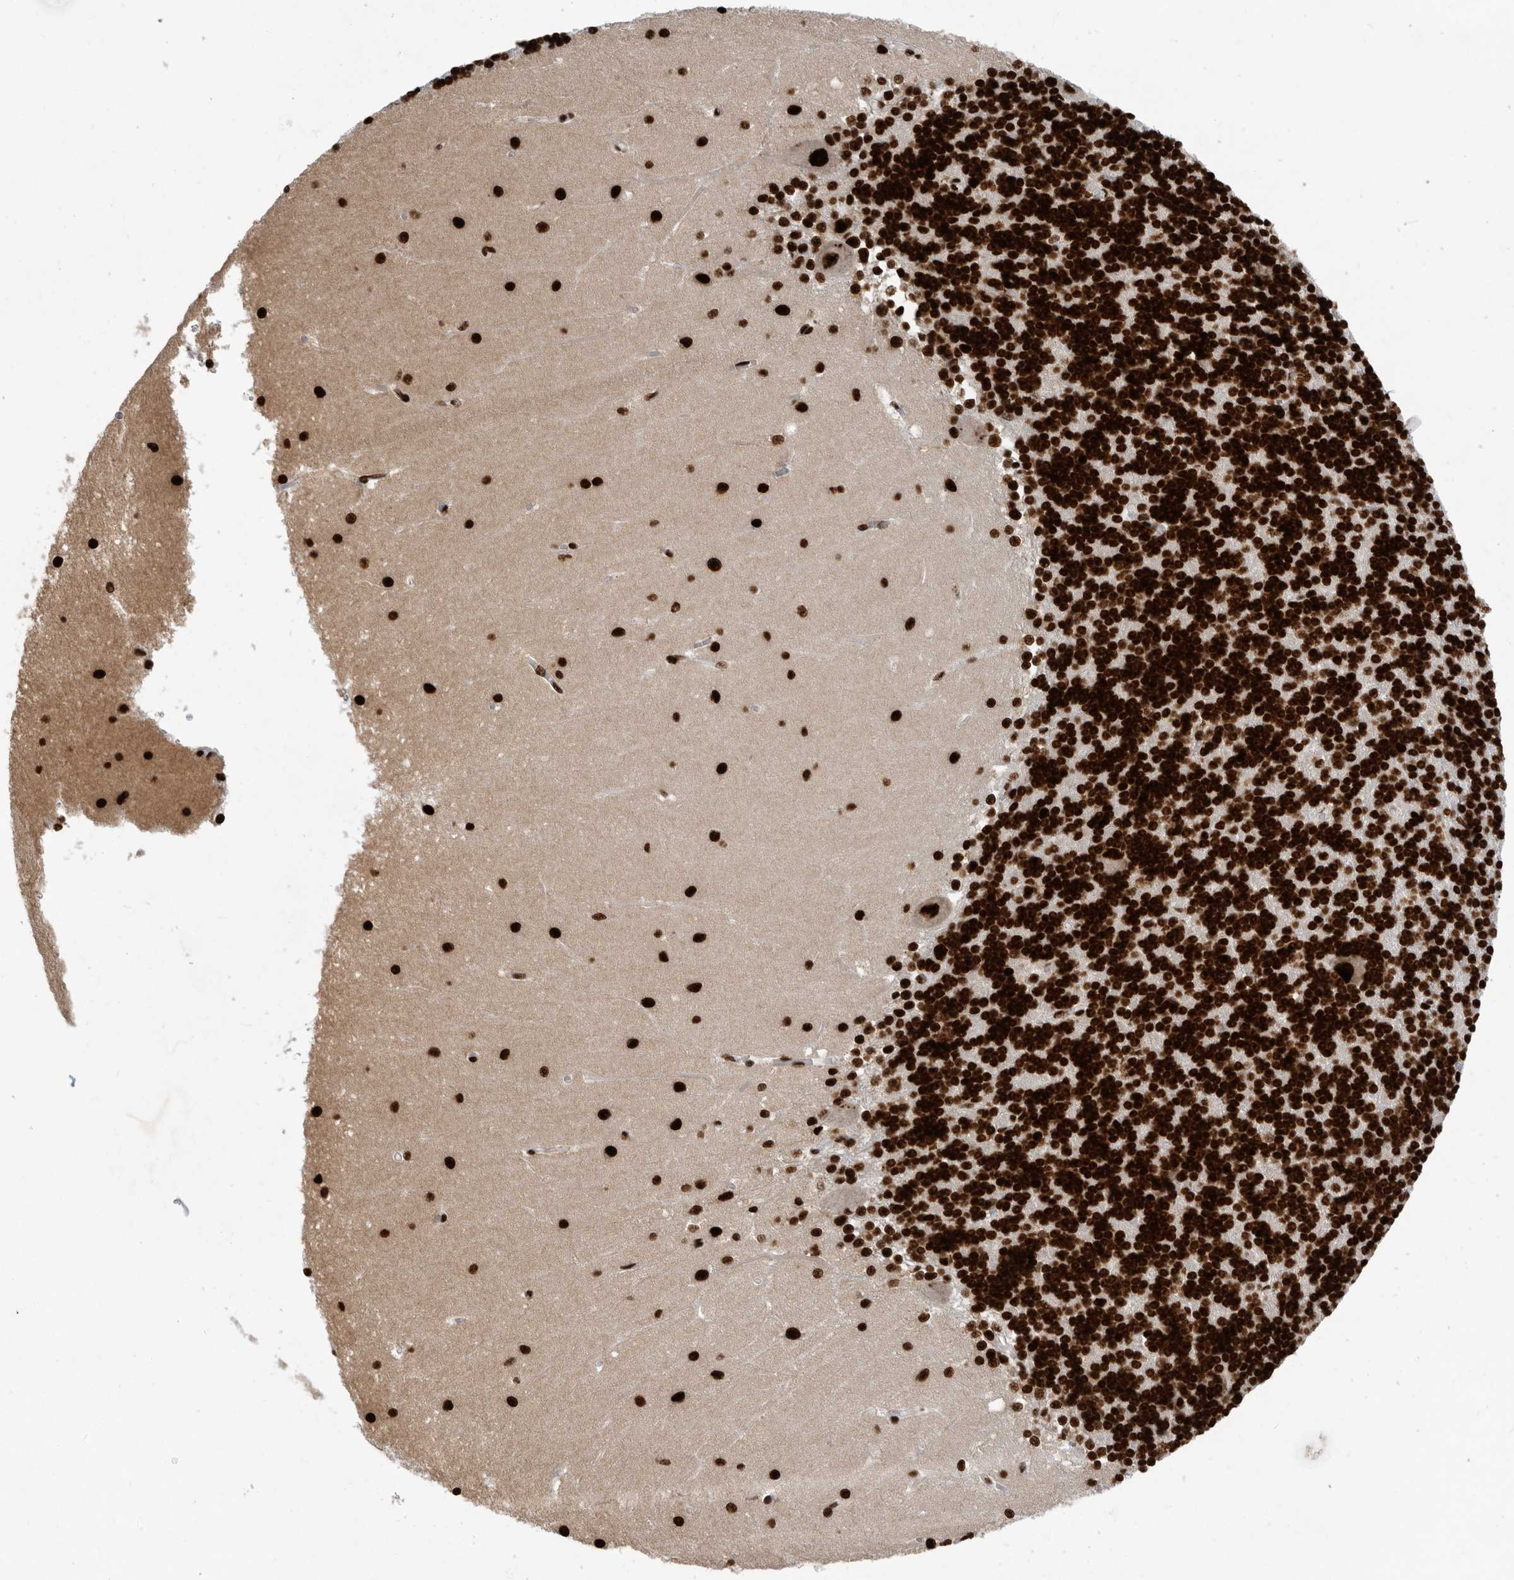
{"staining": {"intensity": "strong", "quantity": ">75%", "location": "nuclear"}, "tissue": "cerebellum", "cell_type": "Cells in granular layer", "image_type": "normal", "snomed": [{"axis": "morphology", "description": "Normal tissue, NOS"}, {"axis": "topography", "description": "Cerebellum"}], "caption": "The histopathology image demonstrates staining of unremarkable cerebellum, revealing strong nuclear protein expression (brown color) within cells in granular layer. The staining is performed using DAB (3,3'-diaminobenzidine) brown chromogen to label protein expression. The nuclei are counter-stained blue using hematoxylin.", "gene": "BCLAF1", "patient": {"sex": "male", "age": 37}}